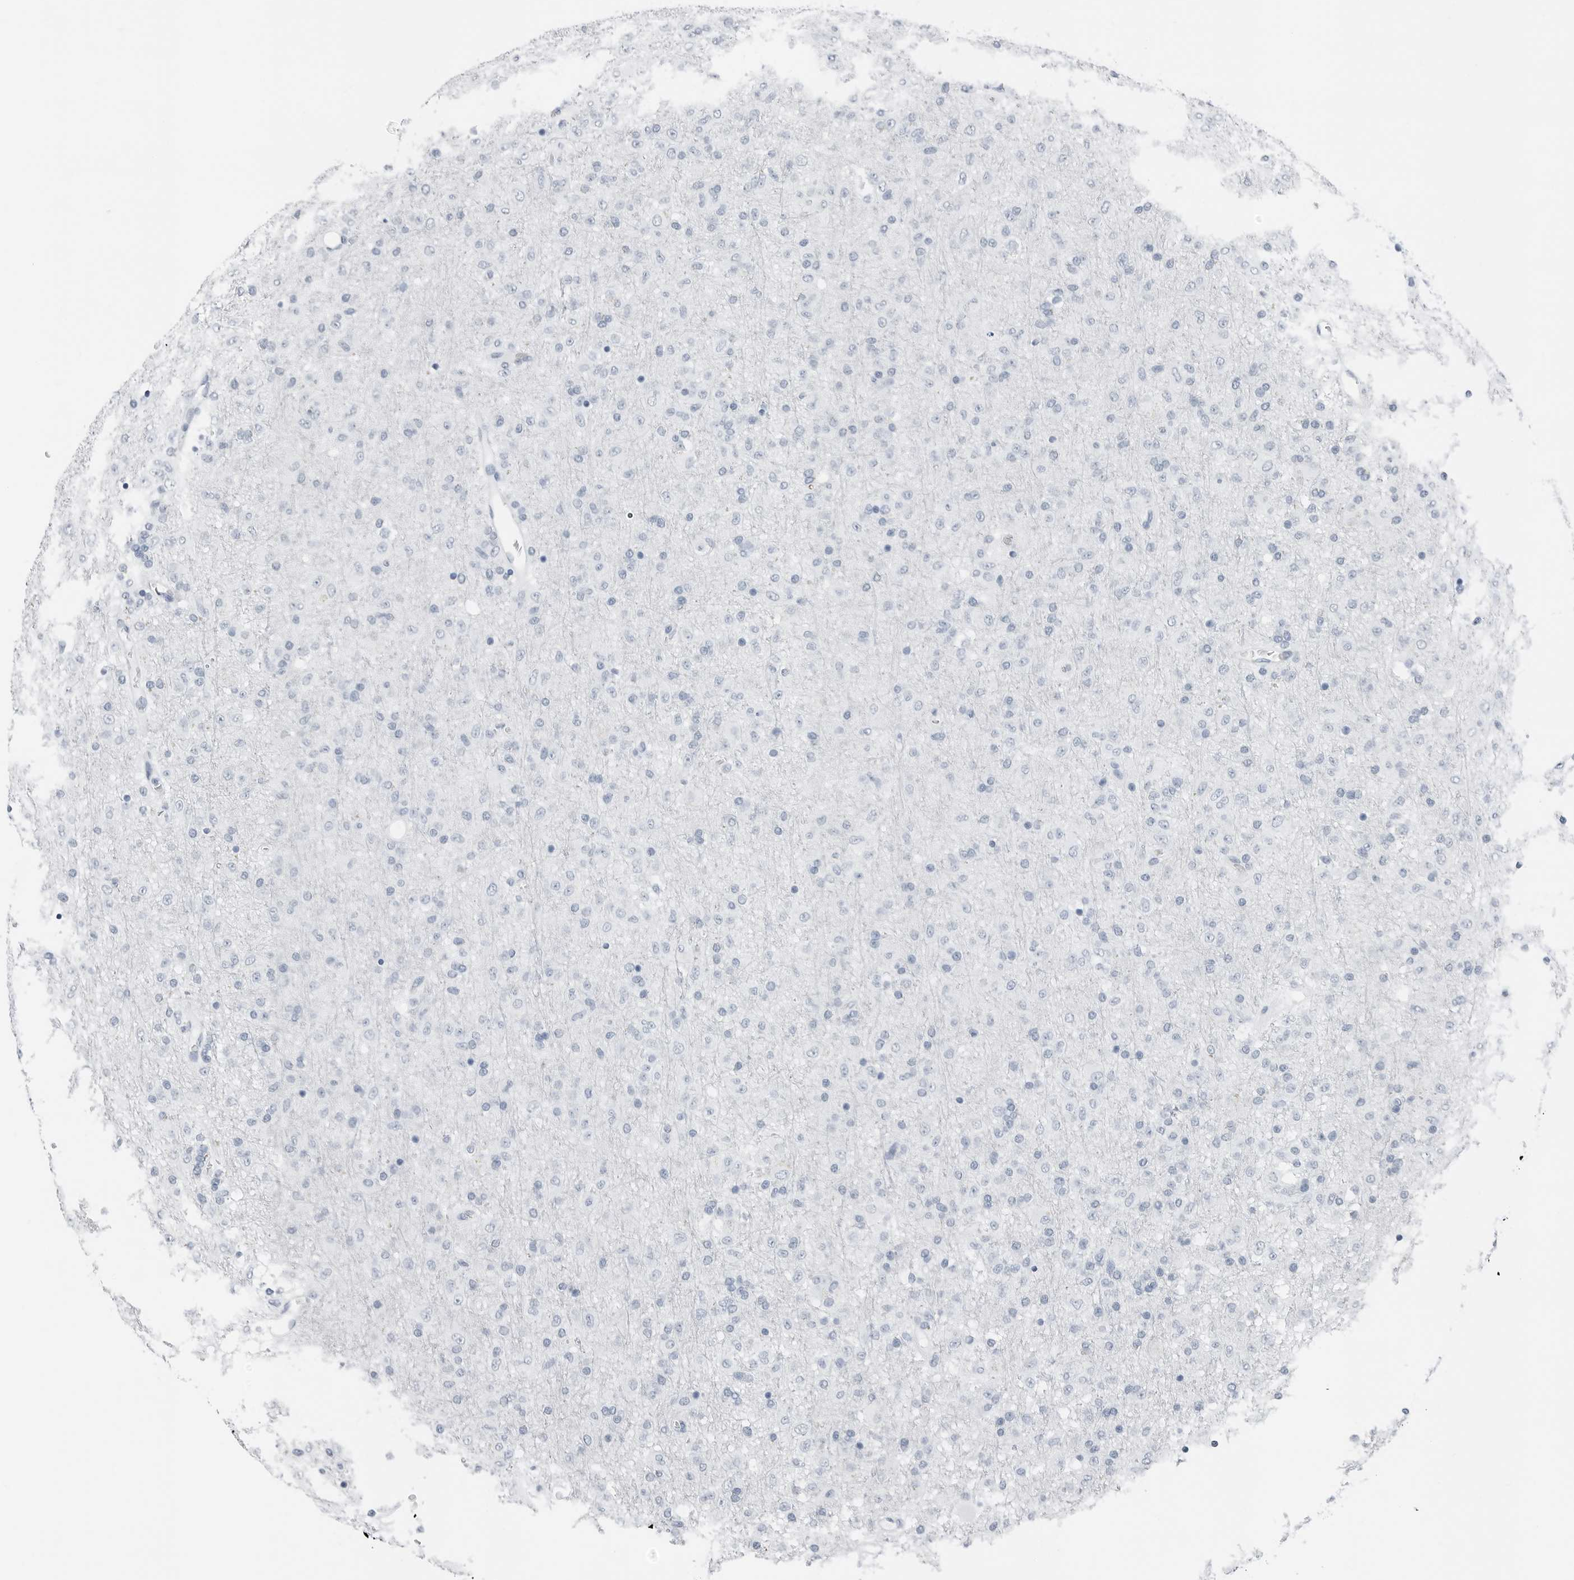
{"staining": {"intensity": "negative", "quantity": "none", "location": "none"}, "tissue": "glioma", "cell_type": "Tumor cells", "image_type": "cancer", "snomed": [{"axis": "morphology", "description": "Glioma, malignant, Low grade"}, {"axis": "topography", "description": "Brain"}], "caption": "A photomicrograph of human glioma is negative for staining in tumor cells. (Immunohistochemistry, brightfield microscopy, high magnification).", "gene": "SLPI", "patient": {"sex": "male", "age": 65}}